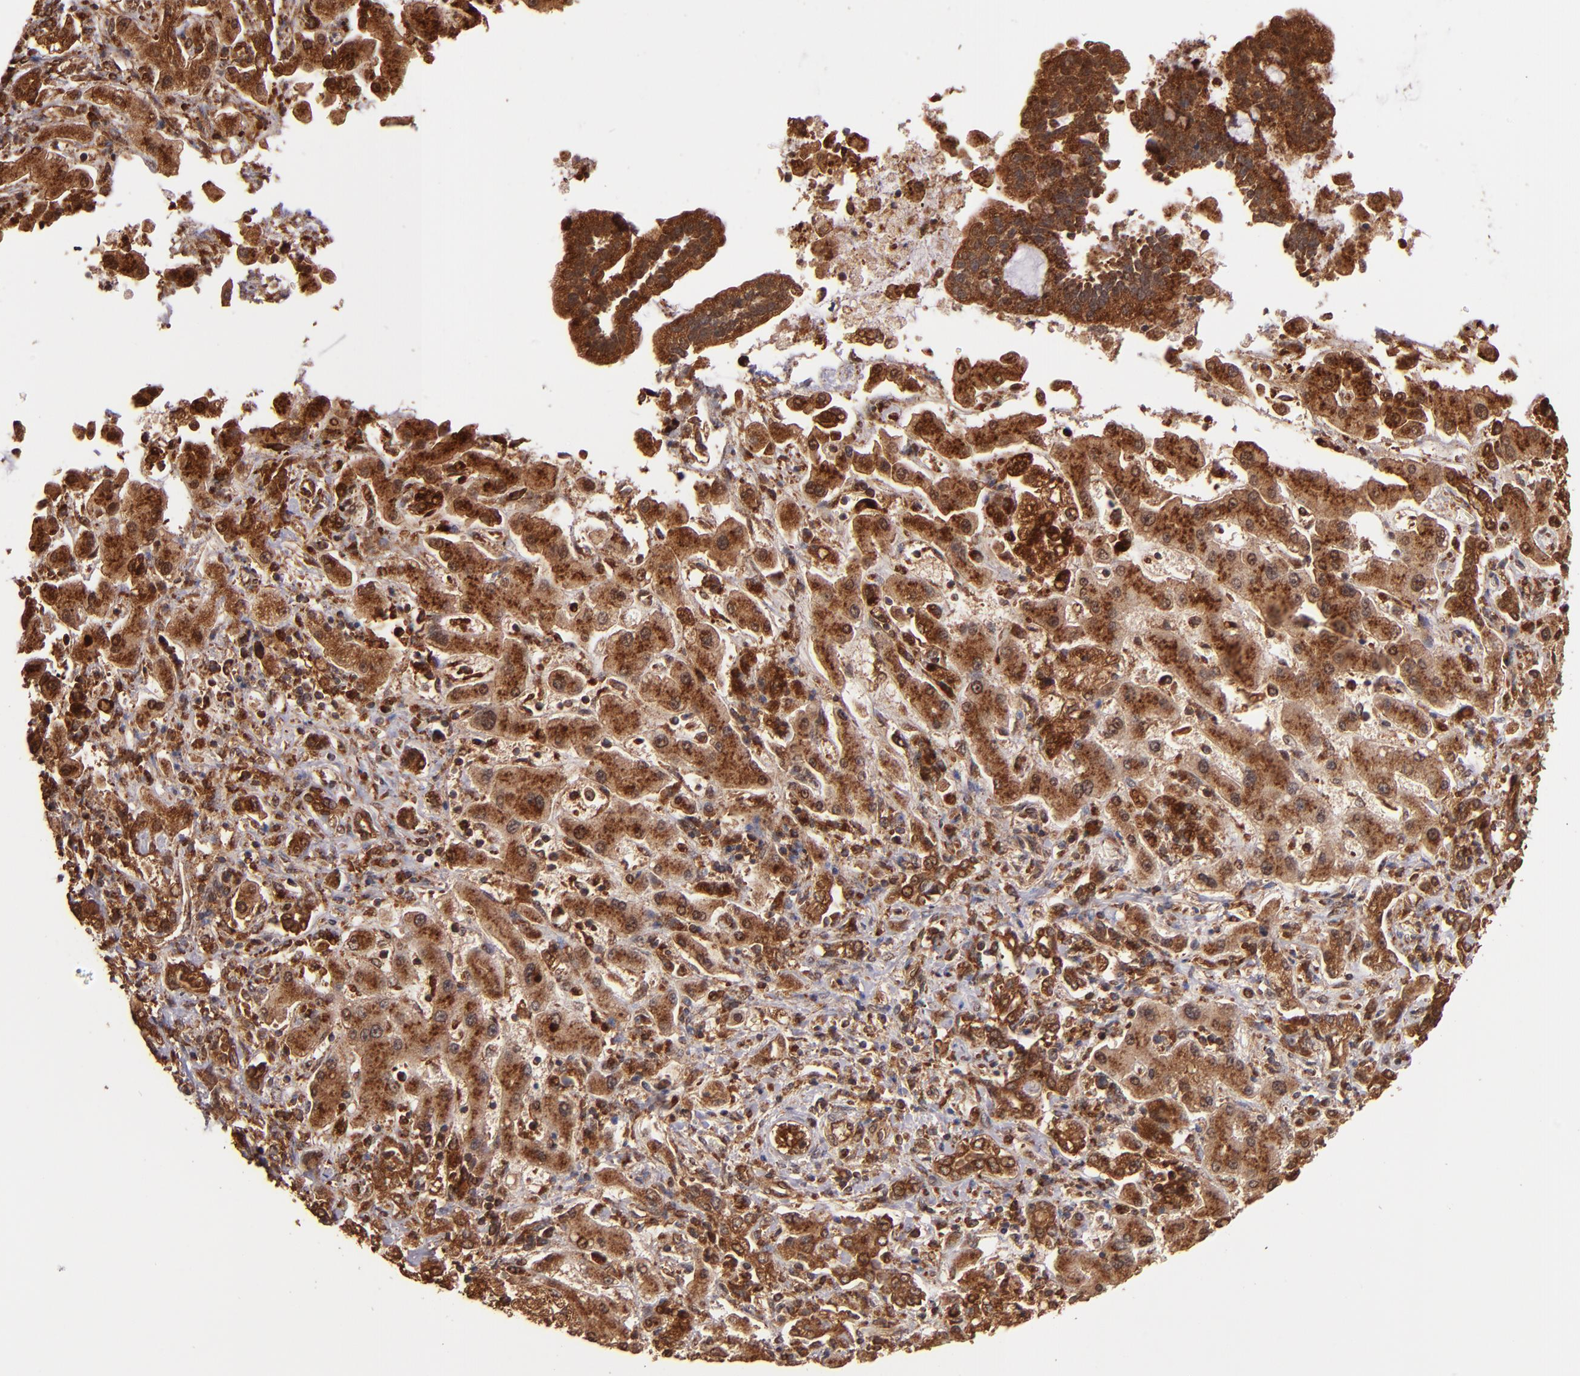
{"staining": {"intensity": "strong", "quantity": ">75%", "location": "cytoplasmic/membranous"}, "tissue": "liver cancer", "cell_type": "Tumor cells", "image_type": "cancer", "snomed": [{"axis": "morphology", "description": "Cholangiocarcinoma"}, {"axis": "topography", "description": "Liver"}], "caption": "Protein staining of liver cholangiocarcinoma tissue shows strong cytoplasmic/membranous expression in approximately >75% of tumor cells.", "gene": "STX8", "patient": {"sex": "male", "age": 50}}